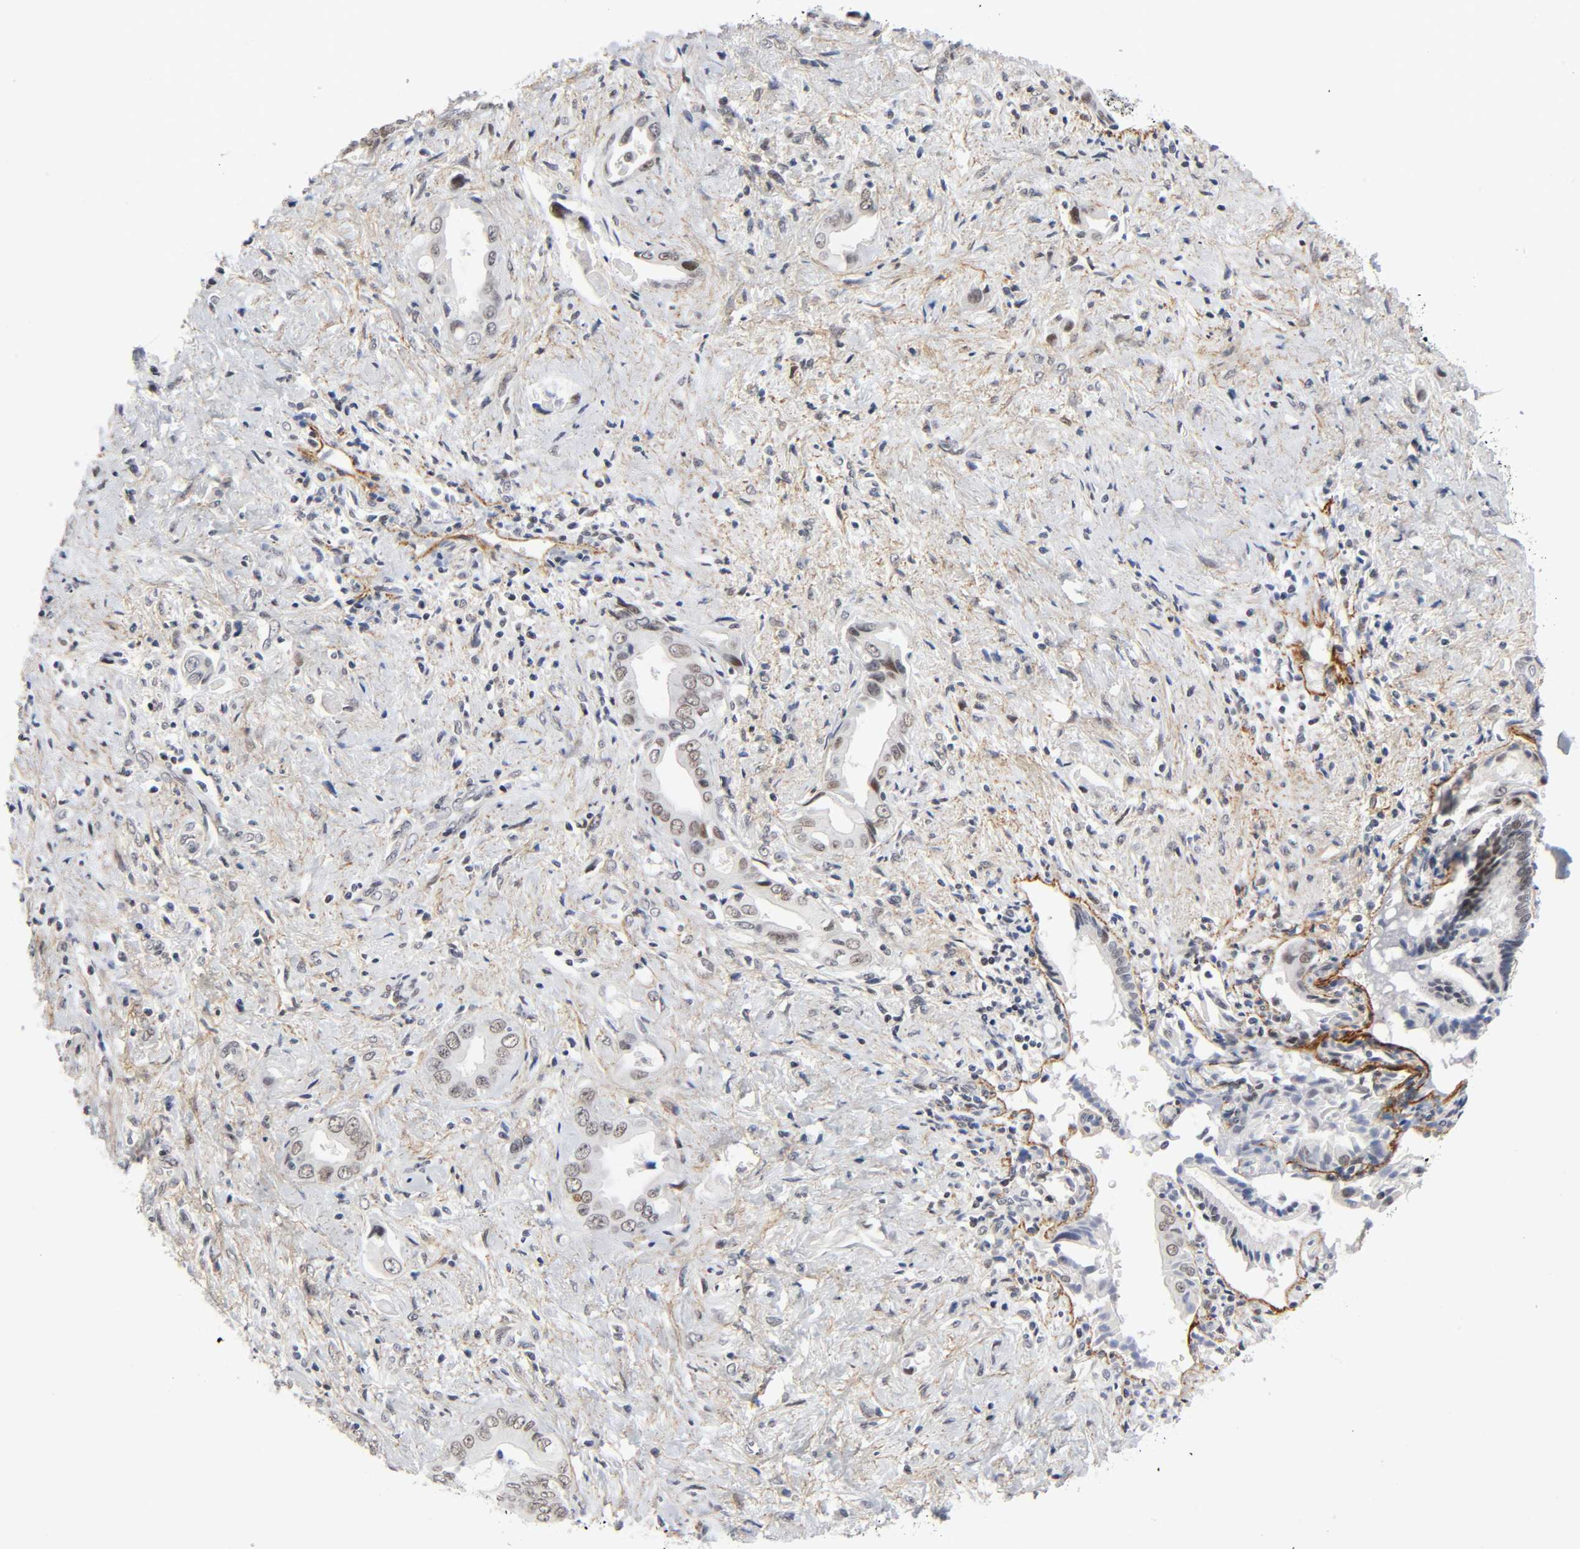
{"staining": {"intensity": "weak", "quantity": "25%-75%", "location": "nuclear"}, "tissue": "liver cancer", "cell_type": "Tumor cells", "image_type": "cancer", "snomed": [{"axis": "morphology", "description": "Cholangiocarcinoma"}, {"axis": "topography", "description": "Liver"}], "caption": "Protein staining of liver cholangiocarcinoma tissue shows weak nuclear staining in approximately 25%-75% of tumor cells.", "gene": "DIDO1", "patient": {"sex": "male", "age": 58}}